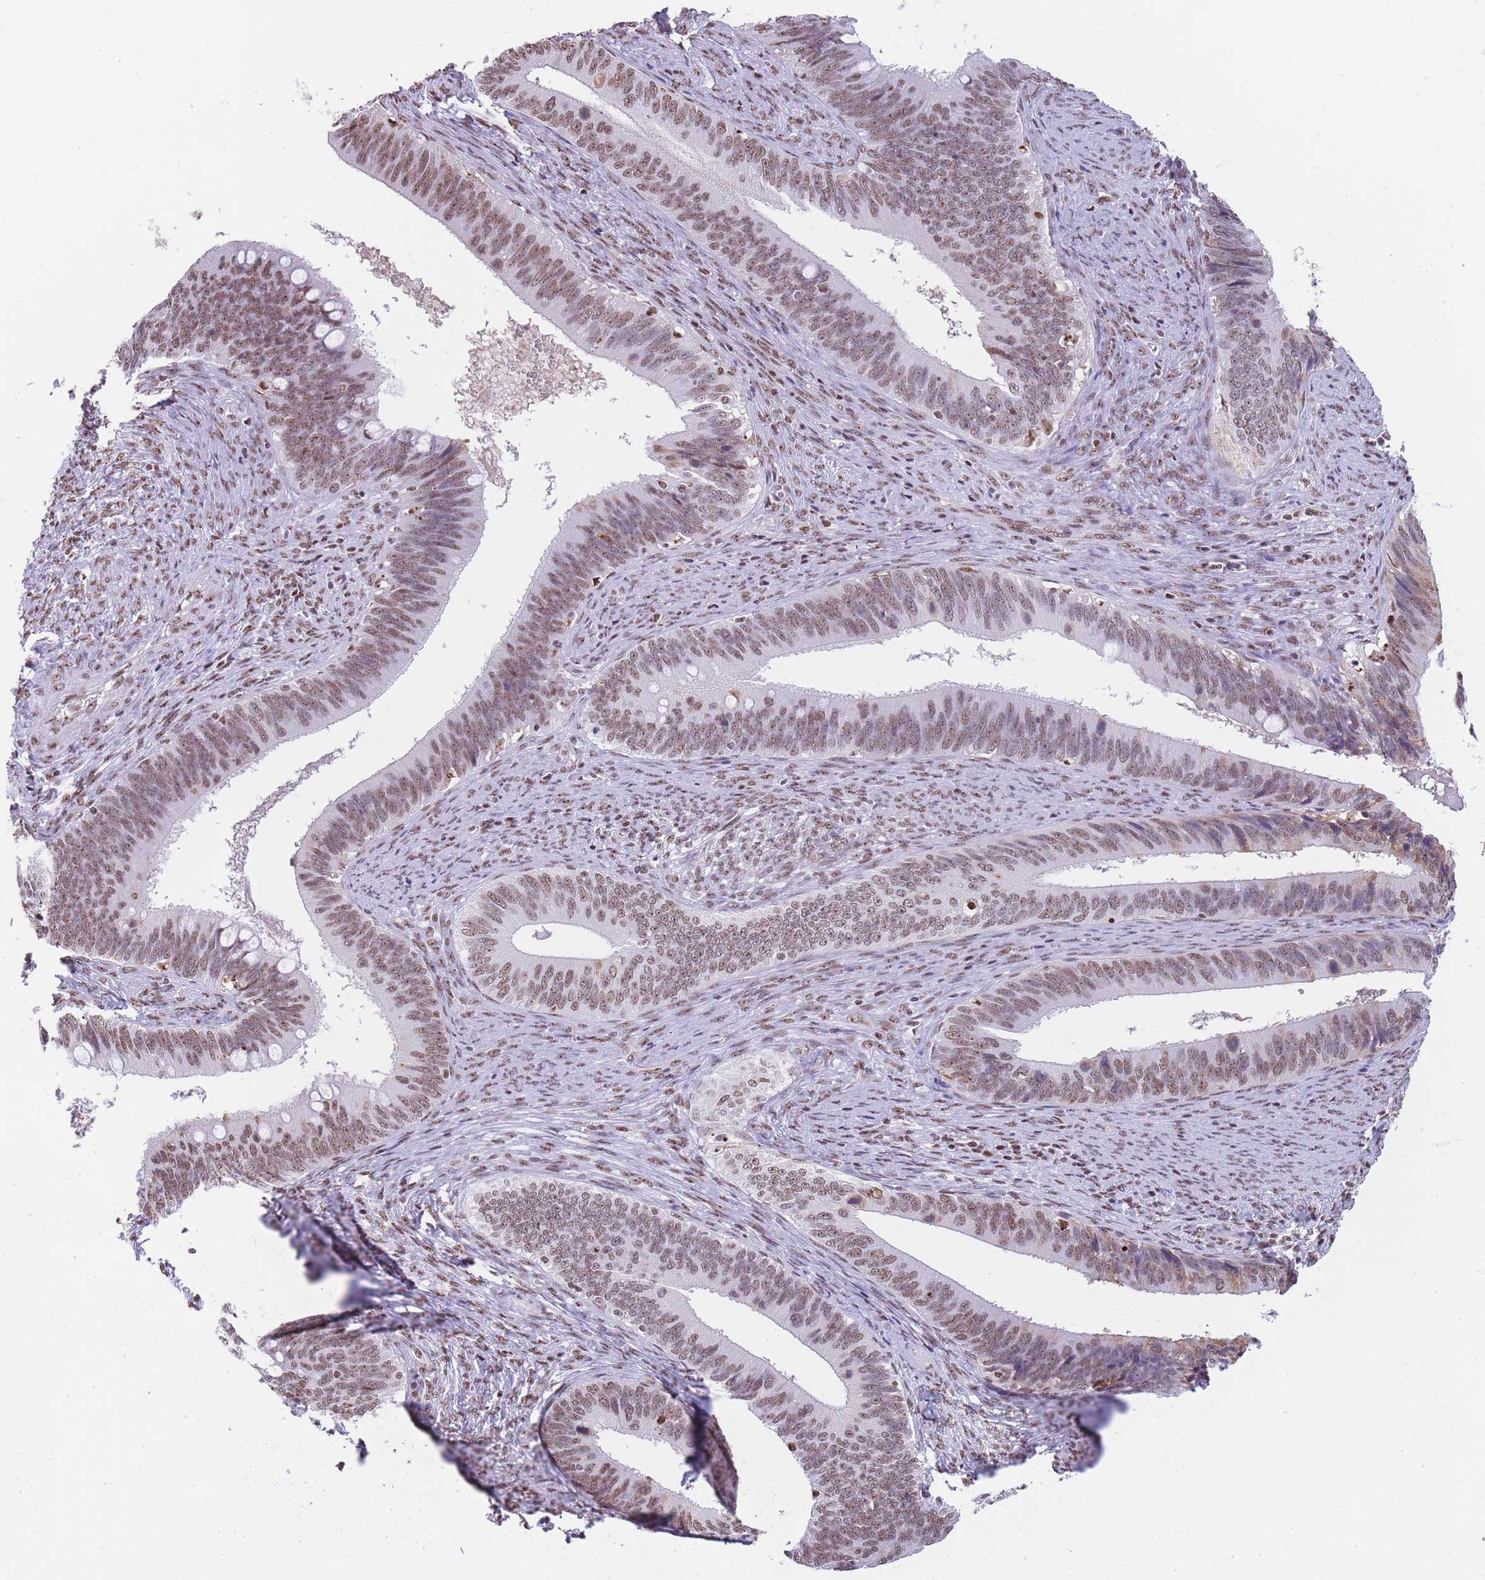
{"staining": {"intensity": "moderate", "quantity": ">75%", "location": "nuclear"}, "tissue": "cervical cancer", "cell_type": "Tumor cells", "image_type": "cancer", "snomed": [{"axis": "morphology", "description": "Adenocarcinoma, NOS"}, {"axis": "topography", "description": "Cervix"}], "caption": "Moderate nuclear protein positivity is identified in about >75% of tumor cells in cervical adenocarcinoma.", "gene": "EVC2", "patient": {"sex": "female", "age": 42}}